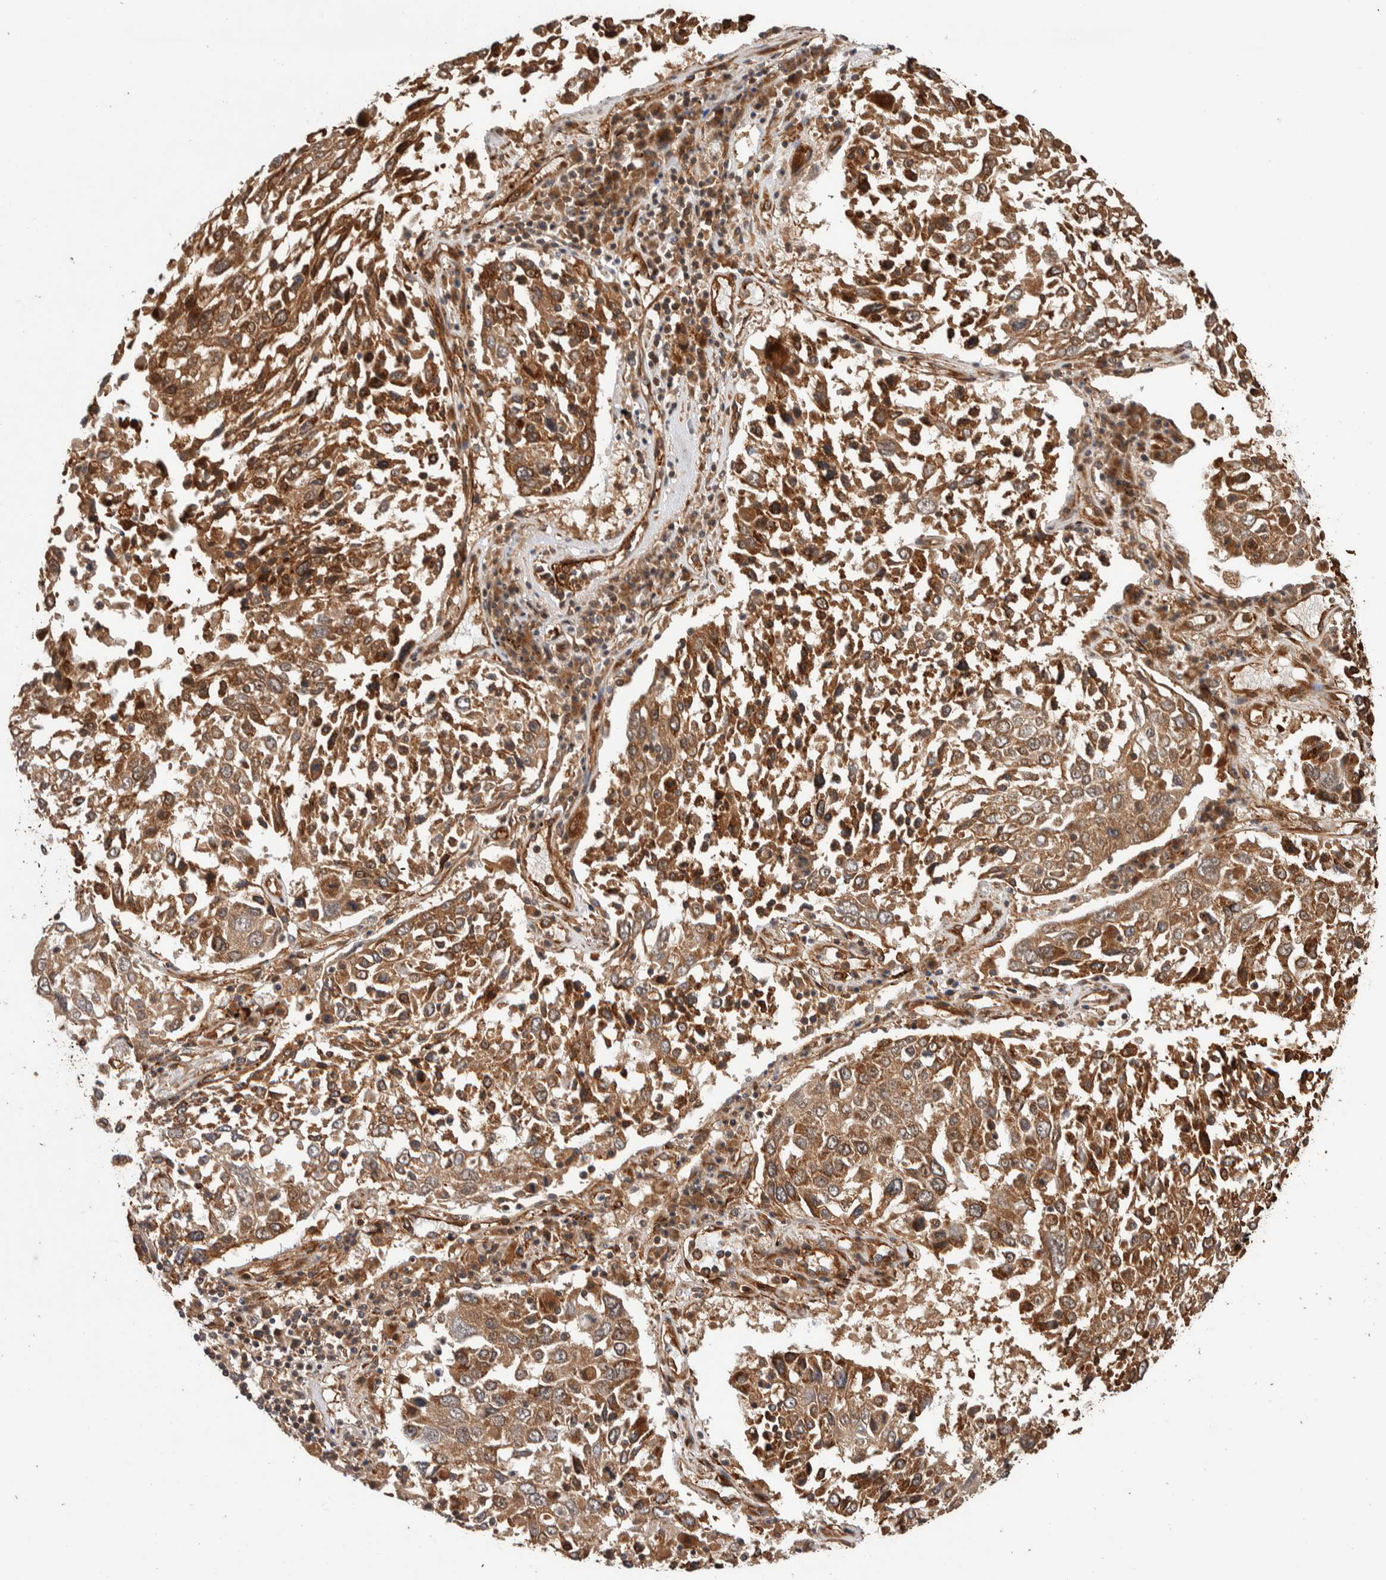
{"staining": {"intensity": "moderate", "quantity": ">75%", "location": "cytoplasmic/membranous"}, "tissue": "lung cancer", "cell_type": "Tumor cells", "image_type": "cancer", "snomed": [{"axis": "morphology", "description": "Squamous cell carcinoma, NOS"}, {"axis": "topography", "description": "Lung"}], "caption": "A medium amount of moderate cytoplasmic/membranous staining is identified in approximately >75% of tumor cells in squamous cell carcinoma (lung) tissue.", "gene": "SYNRG", "patient": {"sex": "male", "age": 65}}